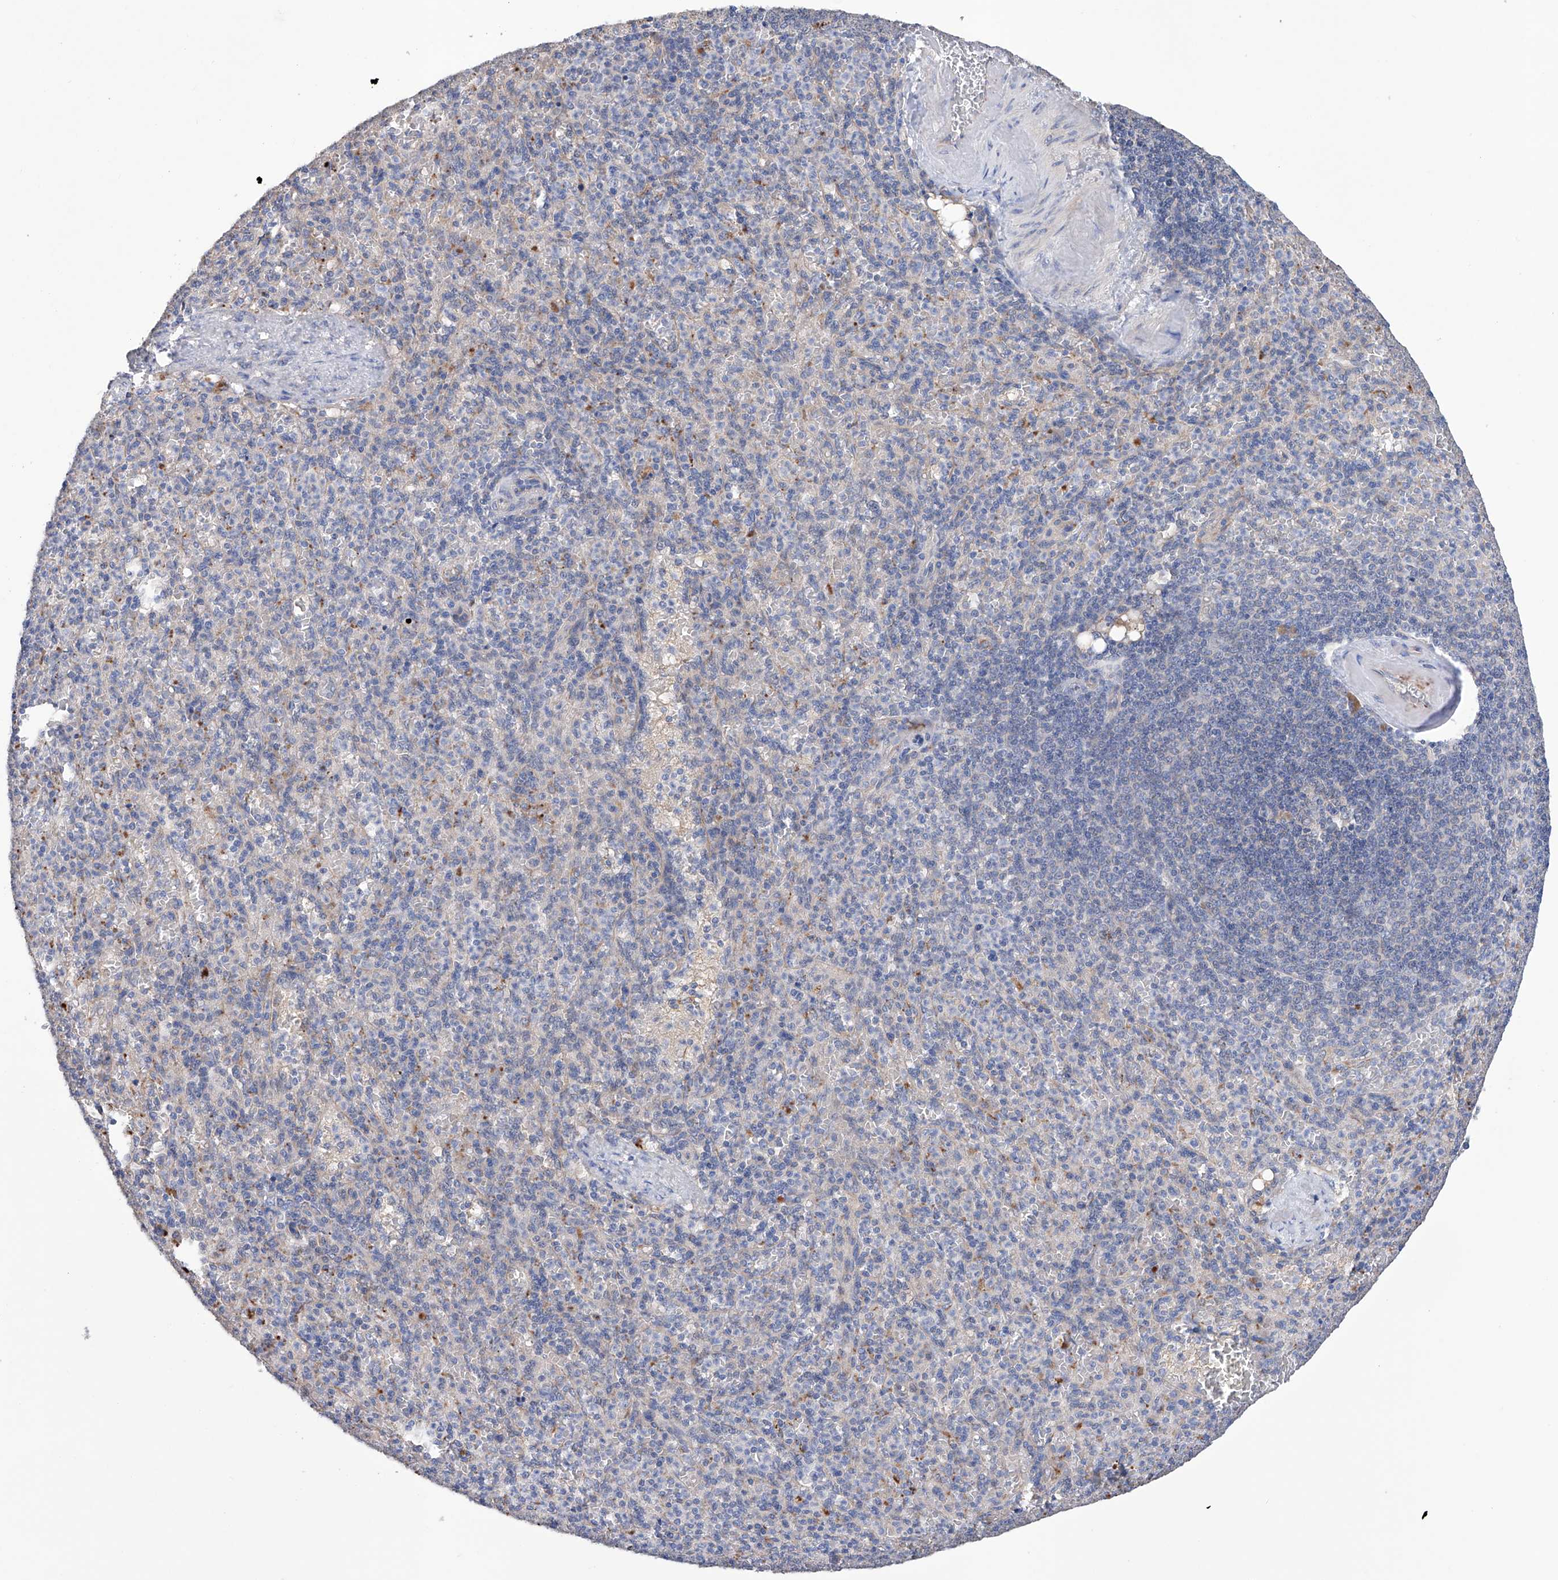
{"staining": {"intensity": "negative", "quantity": "none", "location": "none"}, "tissue": "spleen", "cell_type": "Cells in red pulp", "image_type": "normal", "snomed": [{"axis": "morphology", "description": "Normal tissue, NOS"}, {"axis": "topography", "description": "Spleen"}], "caption": "The immunohistochemistry photomicrograph has no significant positivity in cells in red pulp of spleen.", "gene": "AFG1L", "patient": {"sex": "female", "age": 74}}